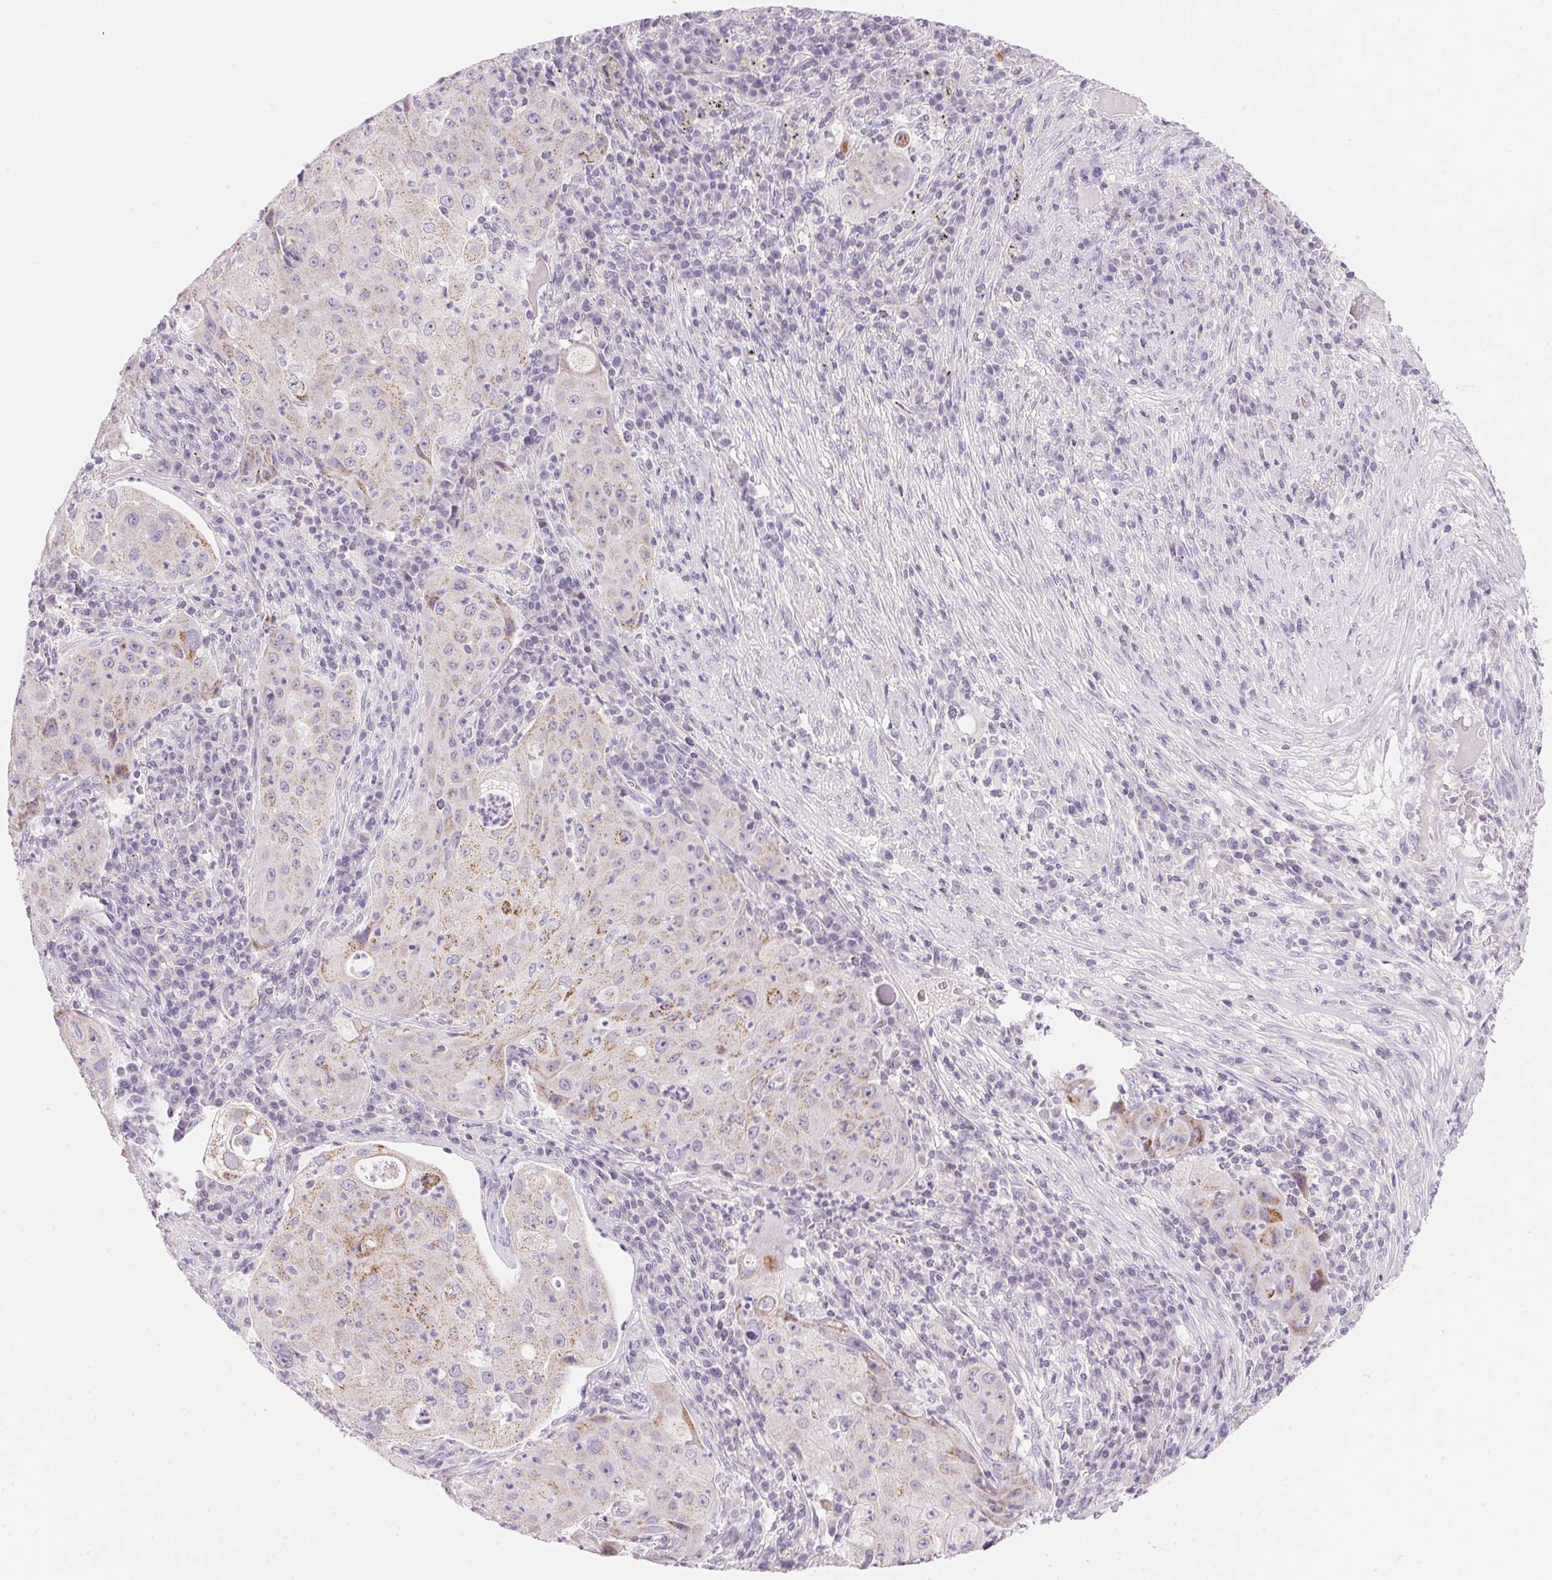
{"staining": {"intensity": "moderate", "quantity": "<25%", "location": "cytoplasmic/membranous"}, "tissue": "lung cancer", "cell_type": "Tumor cells", "image_type": "cancer", "snomed": [{"axis": "morphology", "description": "Squamous cell carcinoma, NOS"}, {"axis": "topography", "description": "Lung"}], "caption": "This photomicrograph demonstrates immunohistochemistry (IHC) staining of lung cancer (squamous cell carcinoma), with low moderate cytoplasmic/membranous staining in about <25% of tumor cells.", "gene": "CYP11B1", "patient": {"sex": "female", "age": 59}}